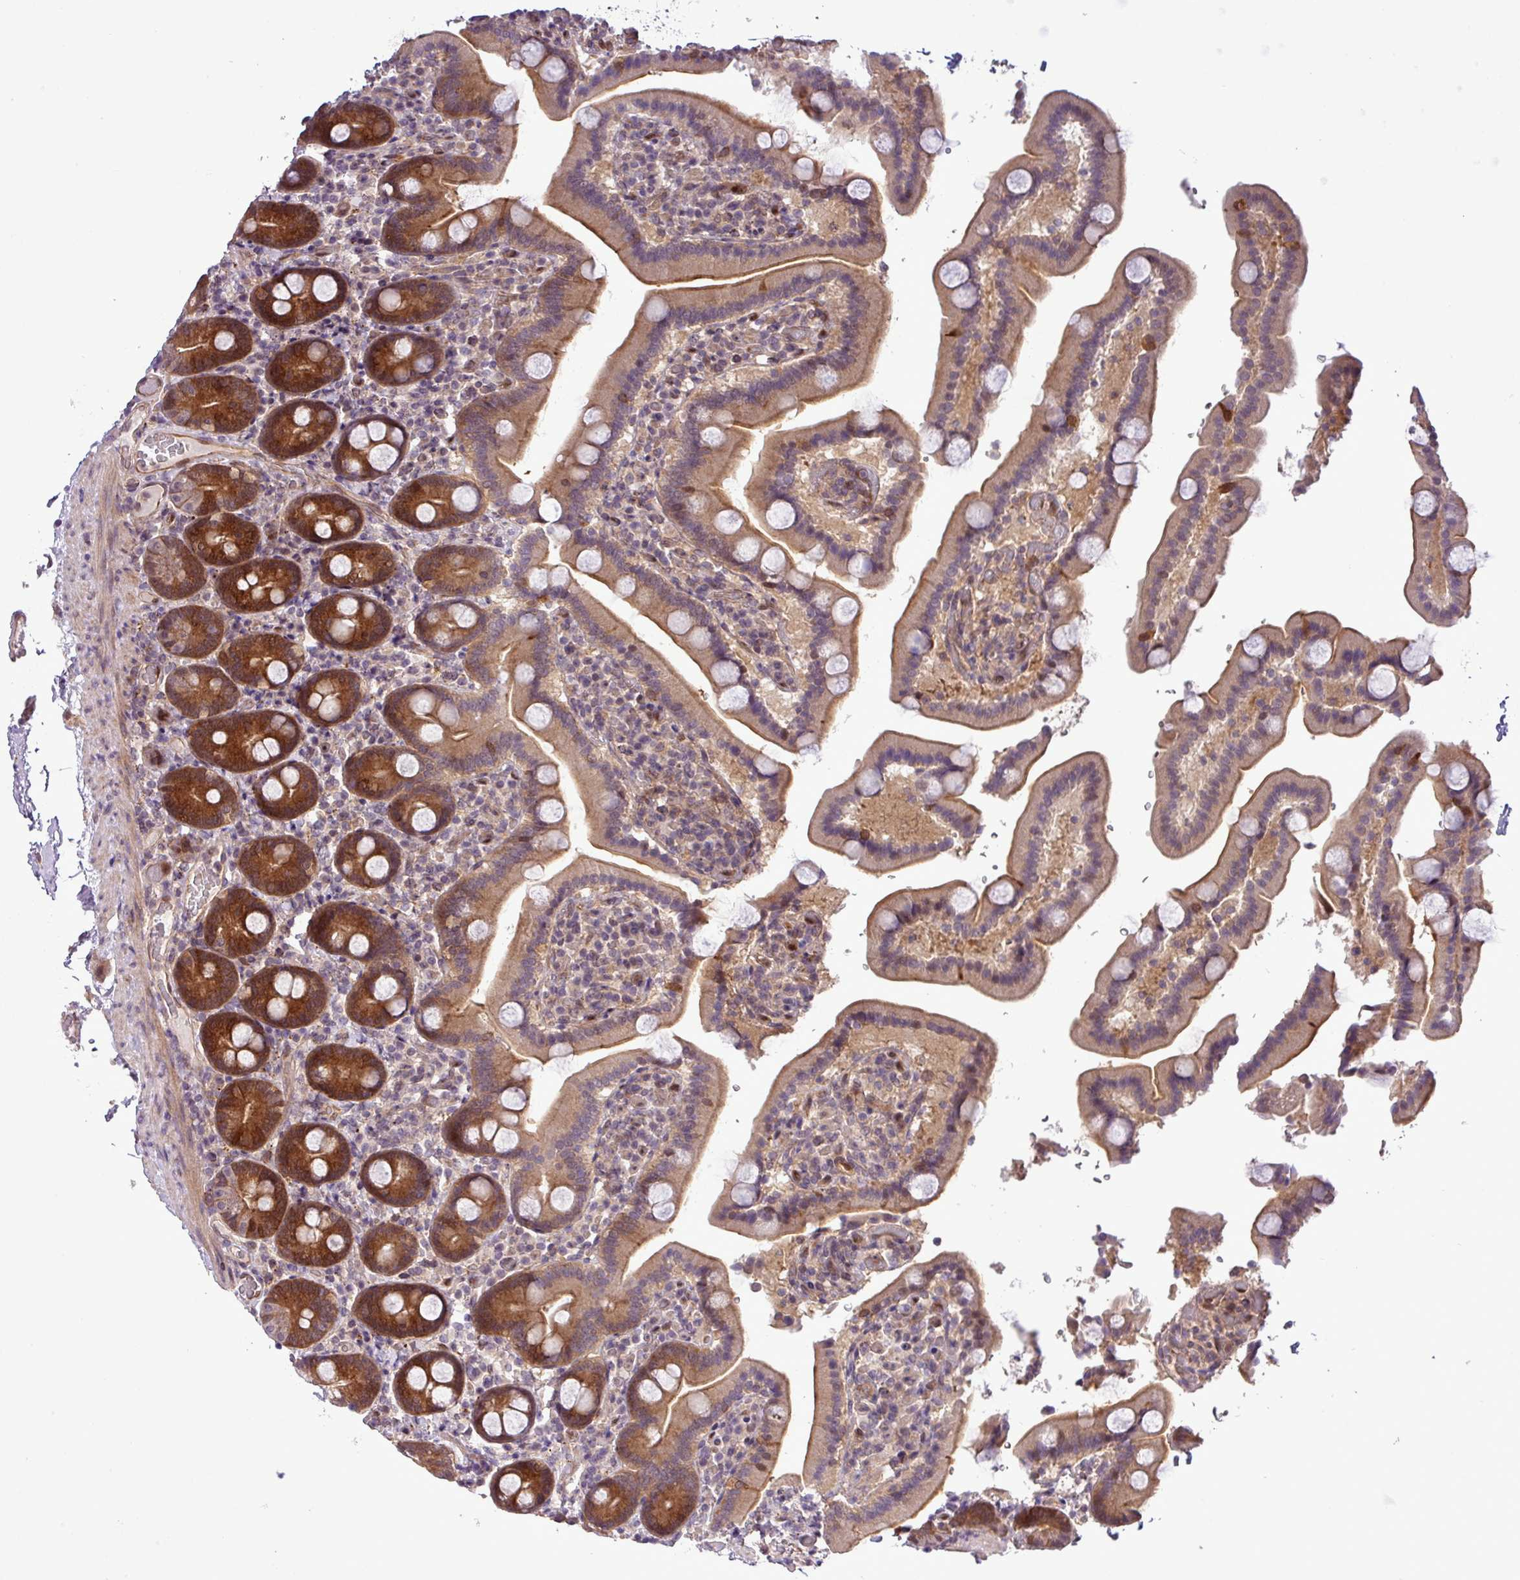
{"staining": {"intensity": "strong", "quantity": "25%-75%", "location": "cytoplasmic/membranous"}, "tissue": "duodenum", "cell_type": "Glandular cells", "image_type": "normal", "snomed": [{"axis": "morphology", "description": "Normal tissue, NOS"}, {"axis": "topography", "description": "Duodenum"}], "caption": "Immunohistochemistry (IHC) histopathology image of unremarkable duodenum stained for a protein (brown), which reveals high levels of strong cytoplasmic/membranous positivity in approximately 25%-75% of glandular cells.", "gene": "CARHSP1", "patient": {"sex": "male", "age": 55}}